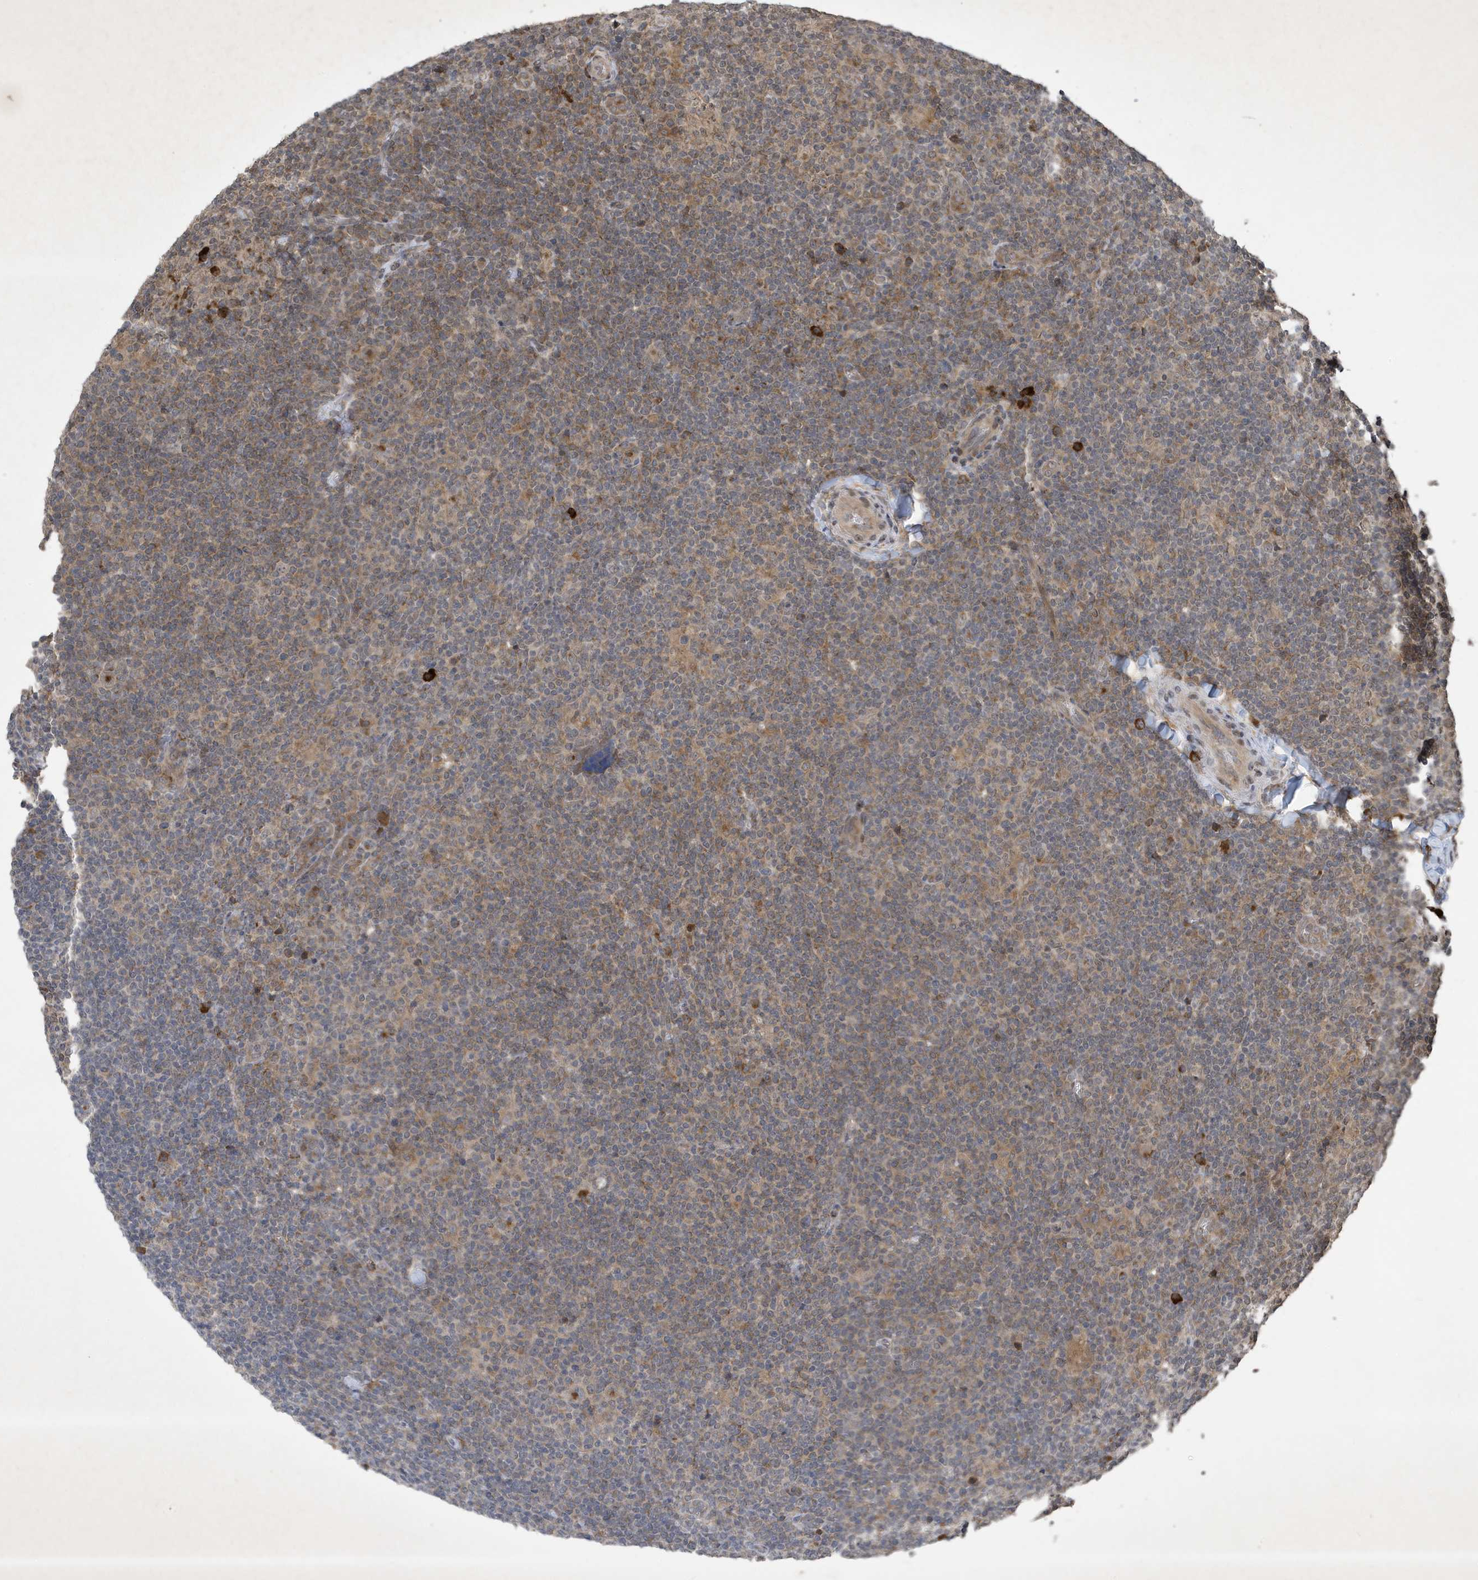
{"staining": {"intensity": "weak", "quantity": ">75%", "location": "cytoplasmic/membranous"}, "tissue": "lymphoma", "cell_type": "Tumor cells", "image_type": "cancer", "snomed": [{"axis": "morphology", "description": "Hodgkin's disease, NOS"}, {"axis": "topography", "description": "Lymph node"}], "caption": "Human Hodgkin's disease stained with a protein marker exhibits weak staining in tumor cells.", "gene": "STX10", "patient": {"sex": "female", "age": 57}}